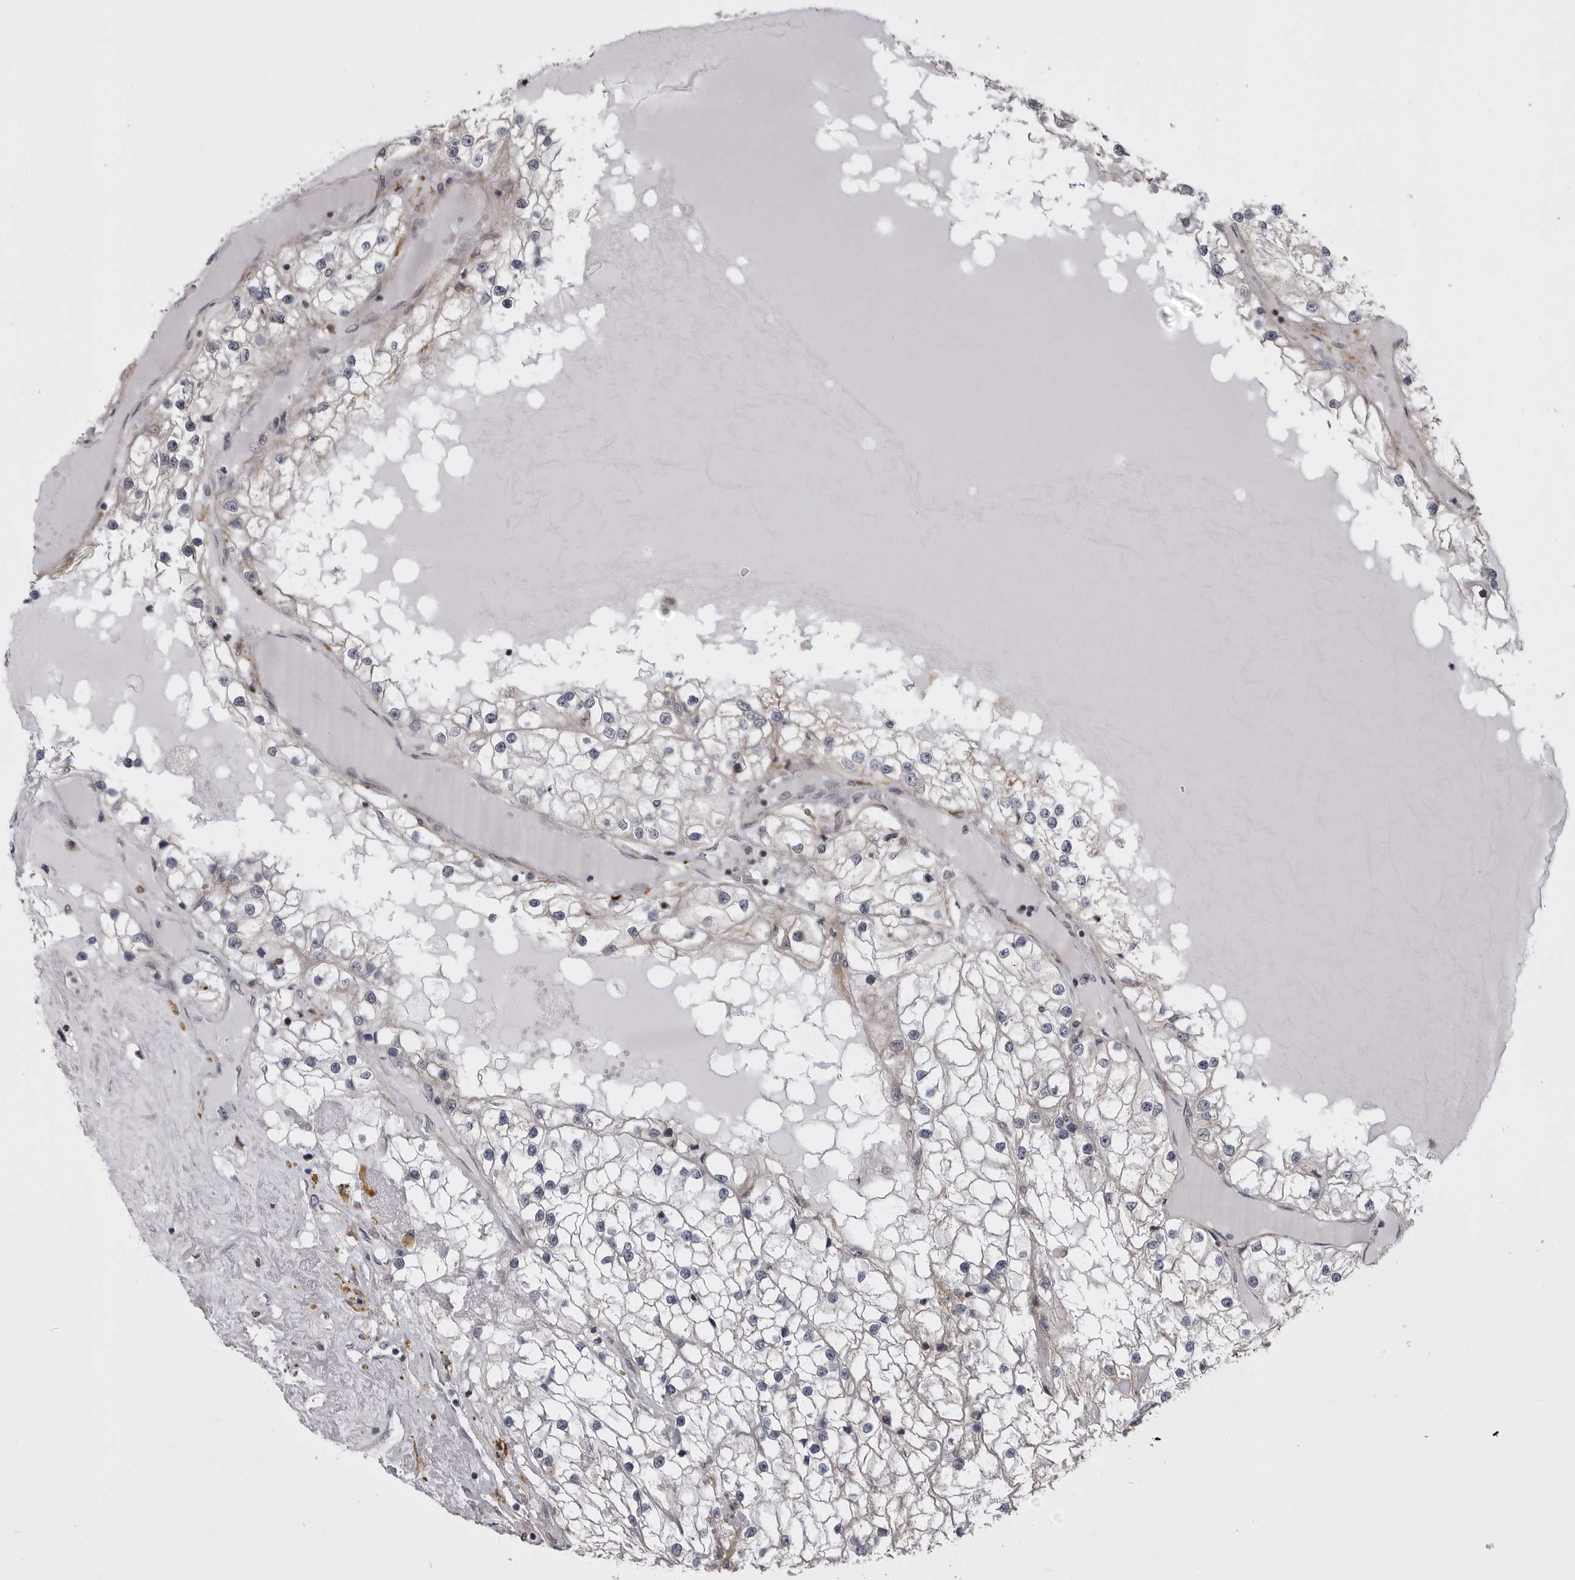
{"staining": {"intensity": "negative", "quantity": "none", "location": "none"}, "tissue": "renal cancer", "cell_type": "Tumor cells", "image_type": "cancer", "snomed": [{"axis": "morphology", "description": "Adenocarcinoma, NOS"}, {"axis": "topography", "description": "Kidney"}], "caption": "Immunohistochemistry (IHC) micrograph of human renal cancer (adenocarcinoma) stained for a protein (brown), which displays no staining in tumor cells. The staining was performed using DAB (3,3'-diaminobenzidine) to visualize the protein expression in brown, while the nuclei were stained in blue with hematoxylin (Magnification: 20x).", "gene": "ZNRF1", "patient": {"sex": "male", "age": 68}}